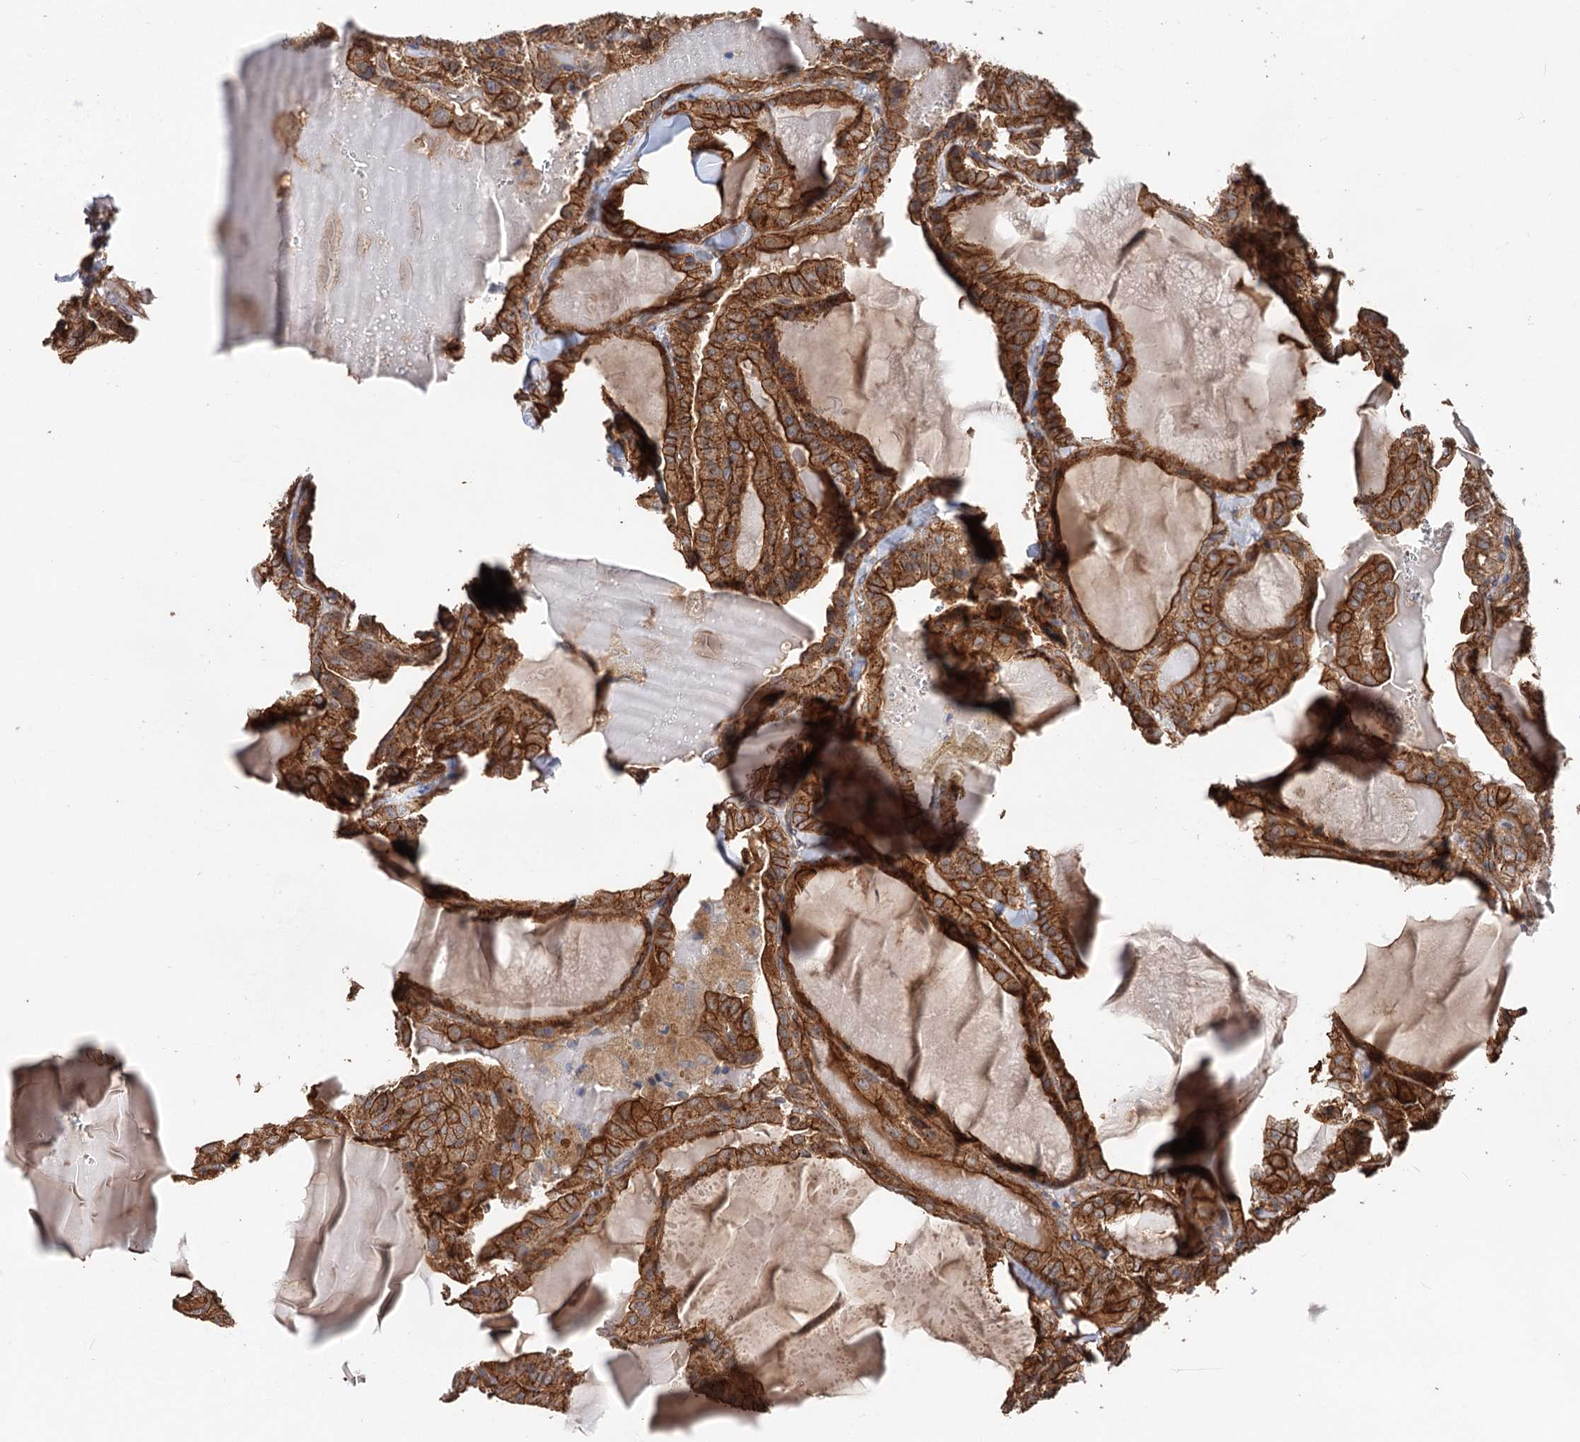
{"staining": {"intensity": "moderate", "quantity": ">75%", "location": "cytoplasmic/membranous"}, "tissue": "thyroid cancer", "cell_type": "Tumor cells", "image_type": "cancer", "snomed": [{"axis": "morphology", "description": "Papillary adenocarcinoma, NOS"}, {"axis": "topography", "description": "Thyroid gland"}], "caption": "DAB (3,3'-diaminobenzidine) immunohistochemical staining of thyroid papillary adenocarcinoma displays moderate cytoplasmic/membranous protein staining in approximately >75% of tumor cells.", "gene": "CSAD", "patient": {"sex": "male", "age": 52}}